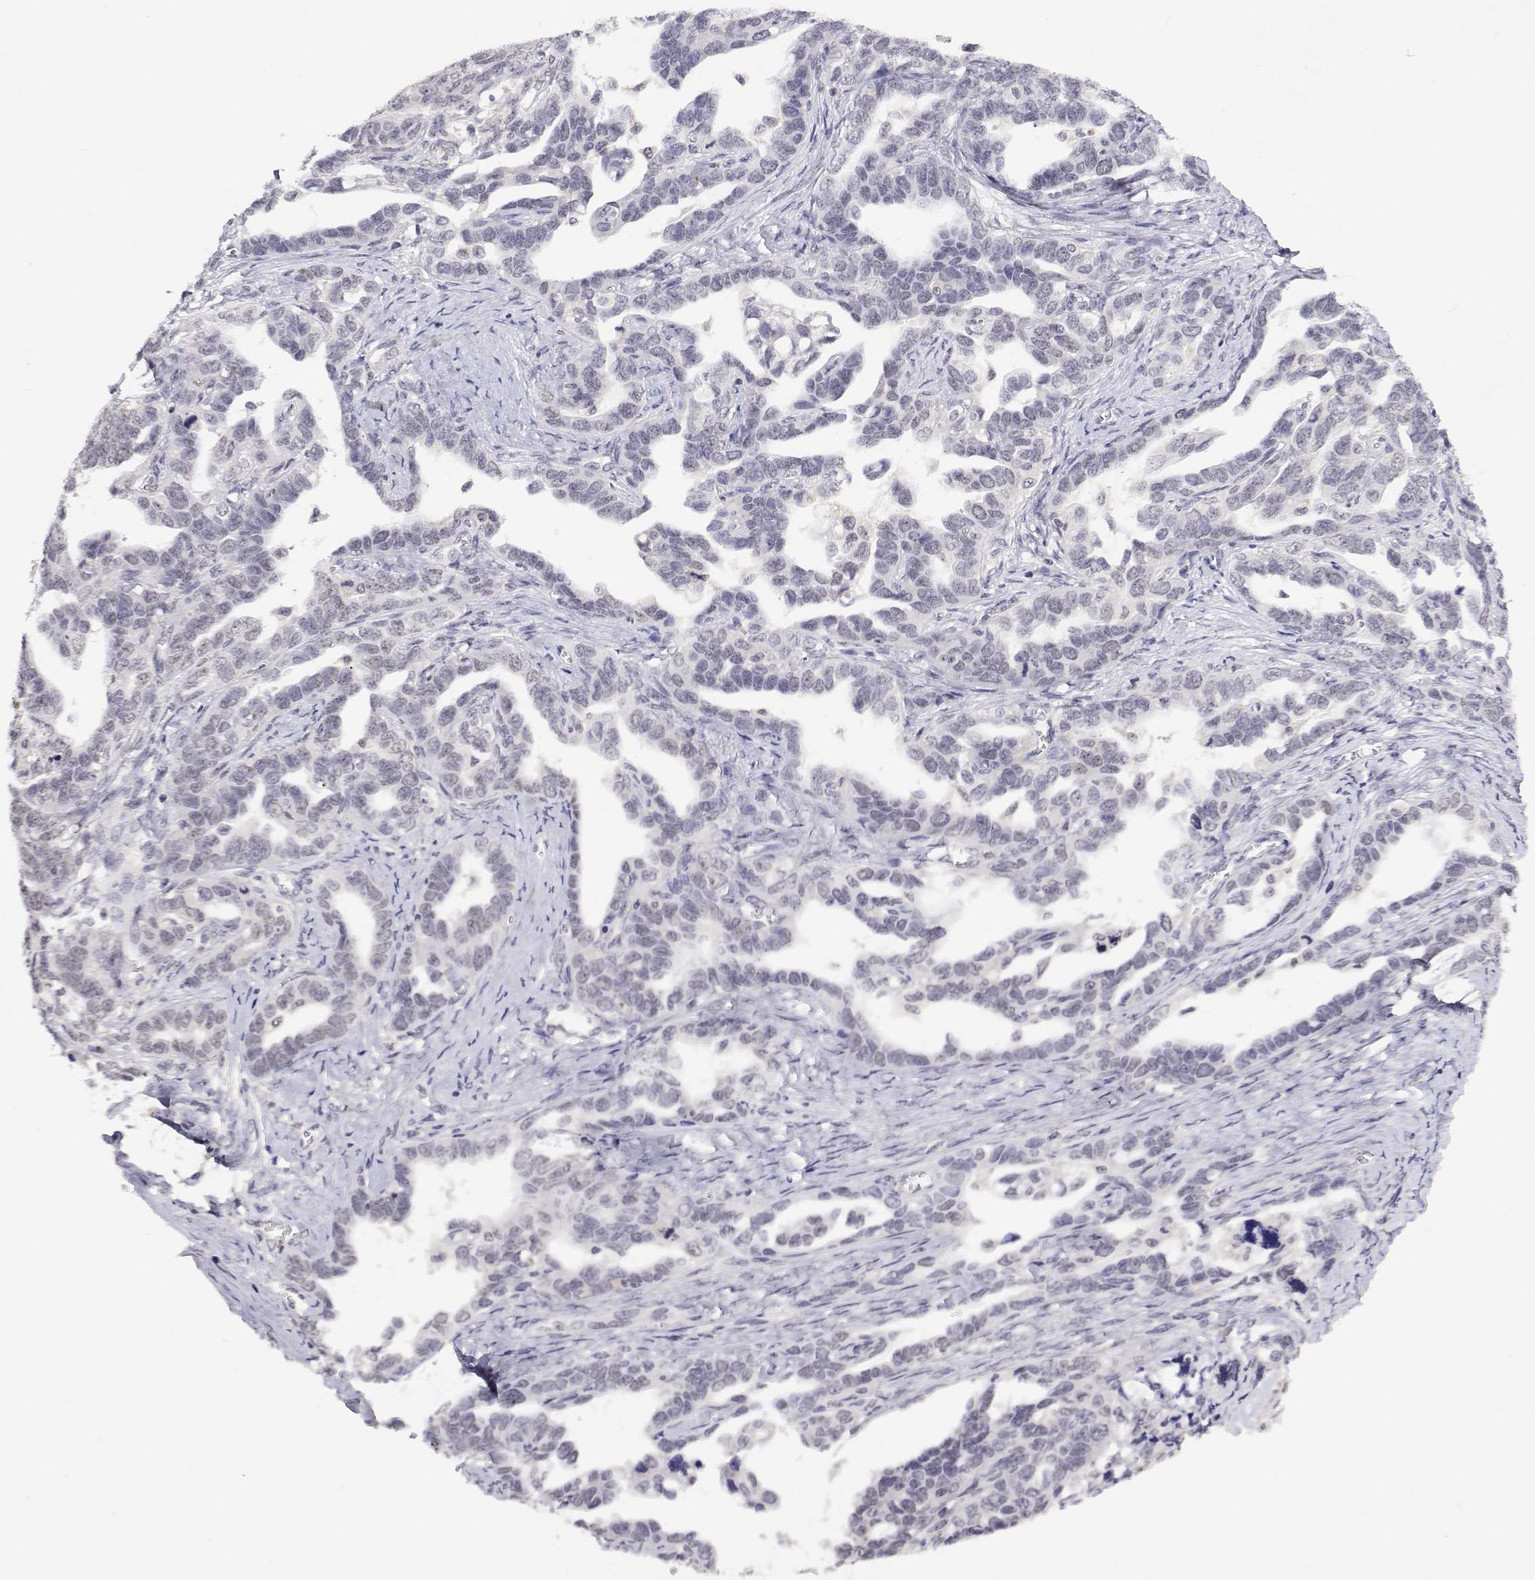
{"staining": {"intensity": "negative", "quantity": "none", "location": "none"}, "tissue": "ovarian cancer", "cell_type": "Tumor cells", "image_type": "cancer", "snomed": [{"axis": "morphology", "description": "Cystadenocarcinoma, serous, NOS"}, {"axis": "topography", "description": "Ovary"}], "caption": "This is an immunohistochemistry (IHC) micrograph of human ovarian cancer. There is no staining in tumor cells.", "gene": "NHP2", "patient": {"sex": "female", "age": 69}}